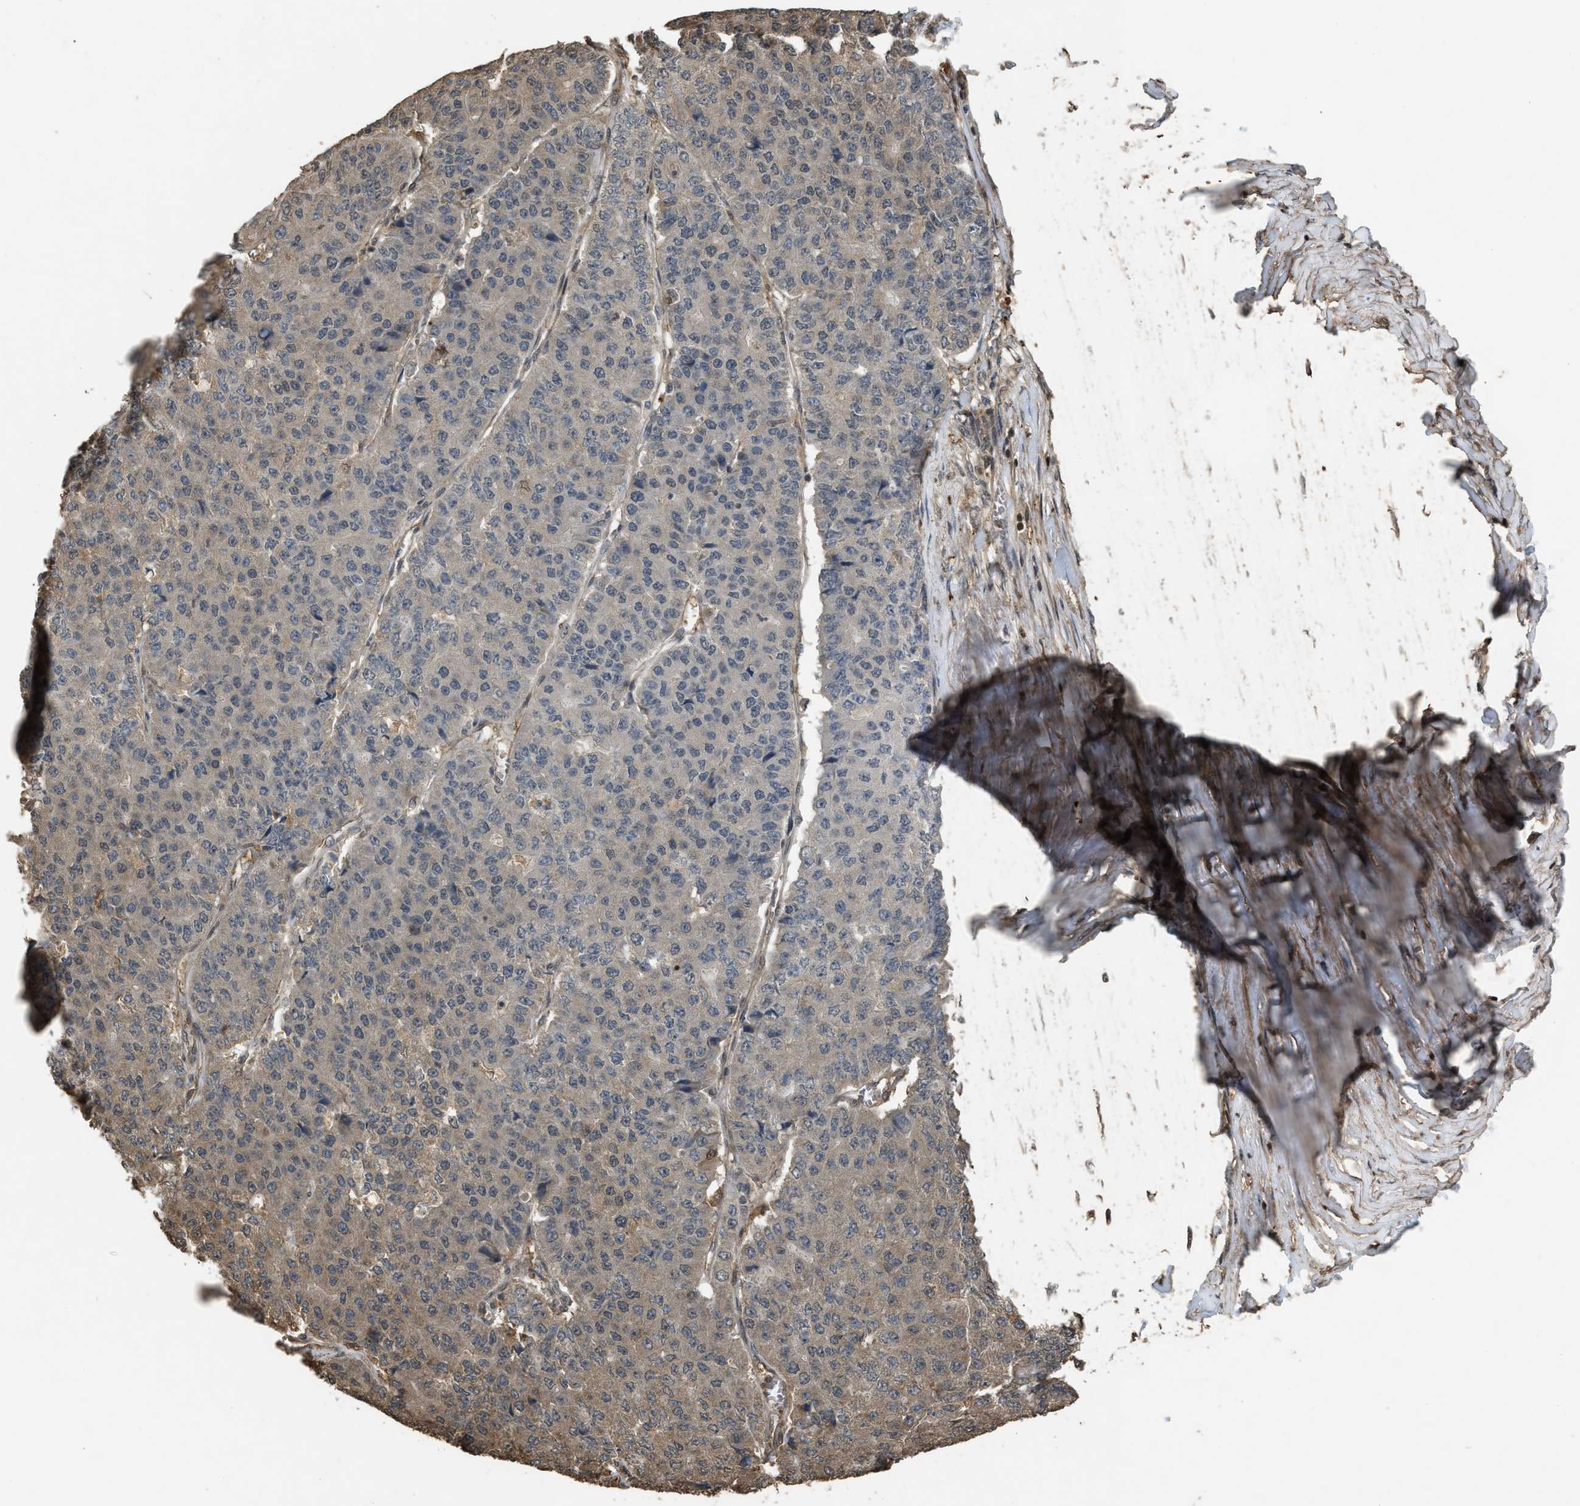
{"staining": {"intensity": "weak", "quantity": "<25%", "location": "cytoplasmic/membranous"}, "tissue": "pancreatic cancer", "cell_type": "Tumor cells", "image_type": "cancer", "snomed": [{"axis": "morphology", "description": "Adenocarcinoma, NOS"}, {"axis": "topography", "description": "Pancreas"}], "caption": "IHC histopathology image of neoplastic tissue: adenocarcinoma (pancreatic) stained with DAB (3,3'-diaminobenzidine) exhibits no significant protein positivity in tumor cells. (DAB immunohistochemistry visualized using brightfield microscopy, high magnification).", "gene": "ARHGDIA", "patient": {"sex": "male", "age": 50}}